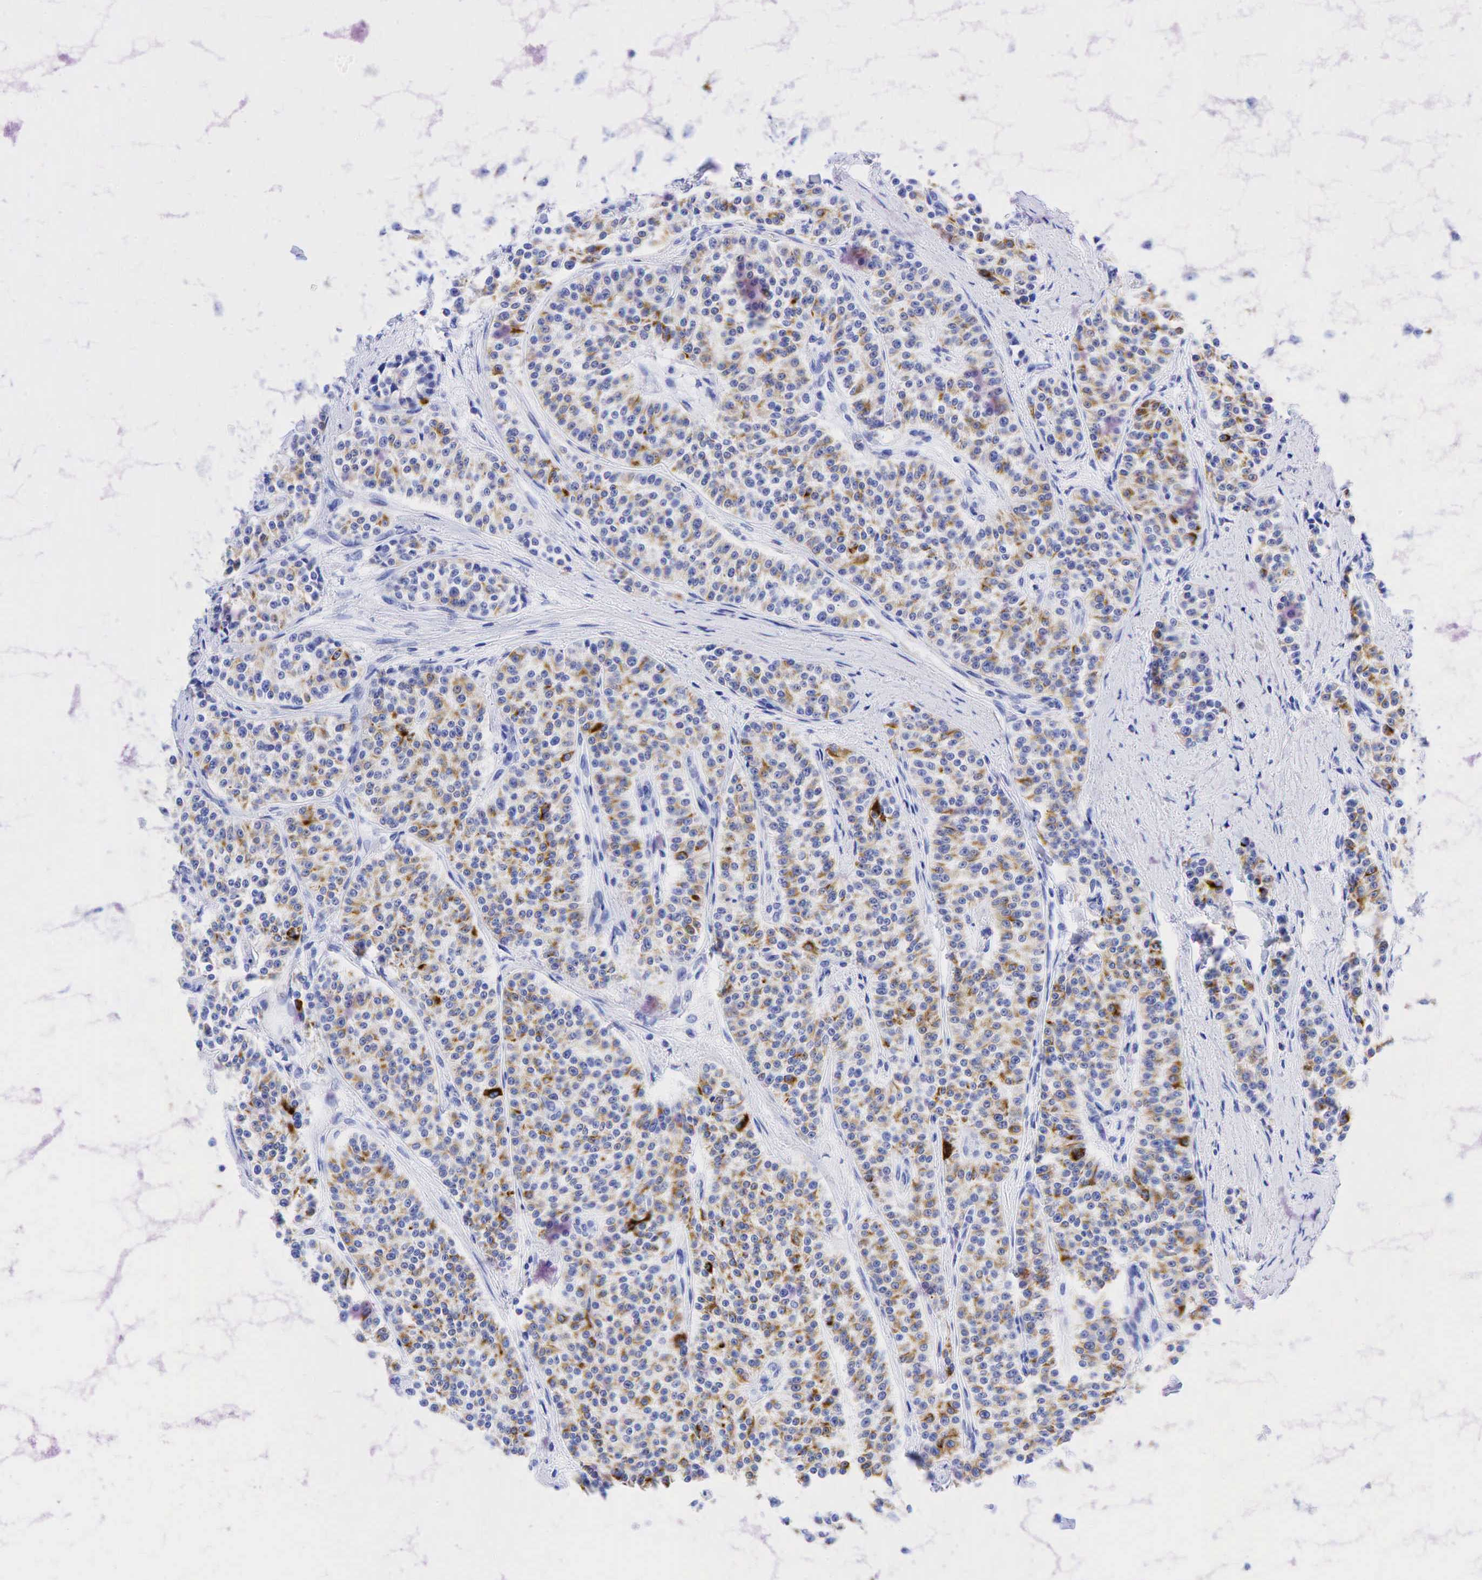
{"staining": {"intensity": "moderate", "quantity": ">75%", "location": "cytoplasmic/membranous"}, "tissue": "carcinoid", "cell_type": "Tumor cells", "image_type": "cancer", "snomed": [{"axis": "morphology", "description": "Carcinoid, malignant, NOS"}, {"axis": "topography", "description": "Stomach"}], "caption": "Protein positivity by immunohistochemistry (IHC) demonstrates moderate cytoplasmic/membranous expression in about >75% of tumor cells in carcinoid.", "gene": "KRT19", "patient": {"sex": "female", "age": 76}}